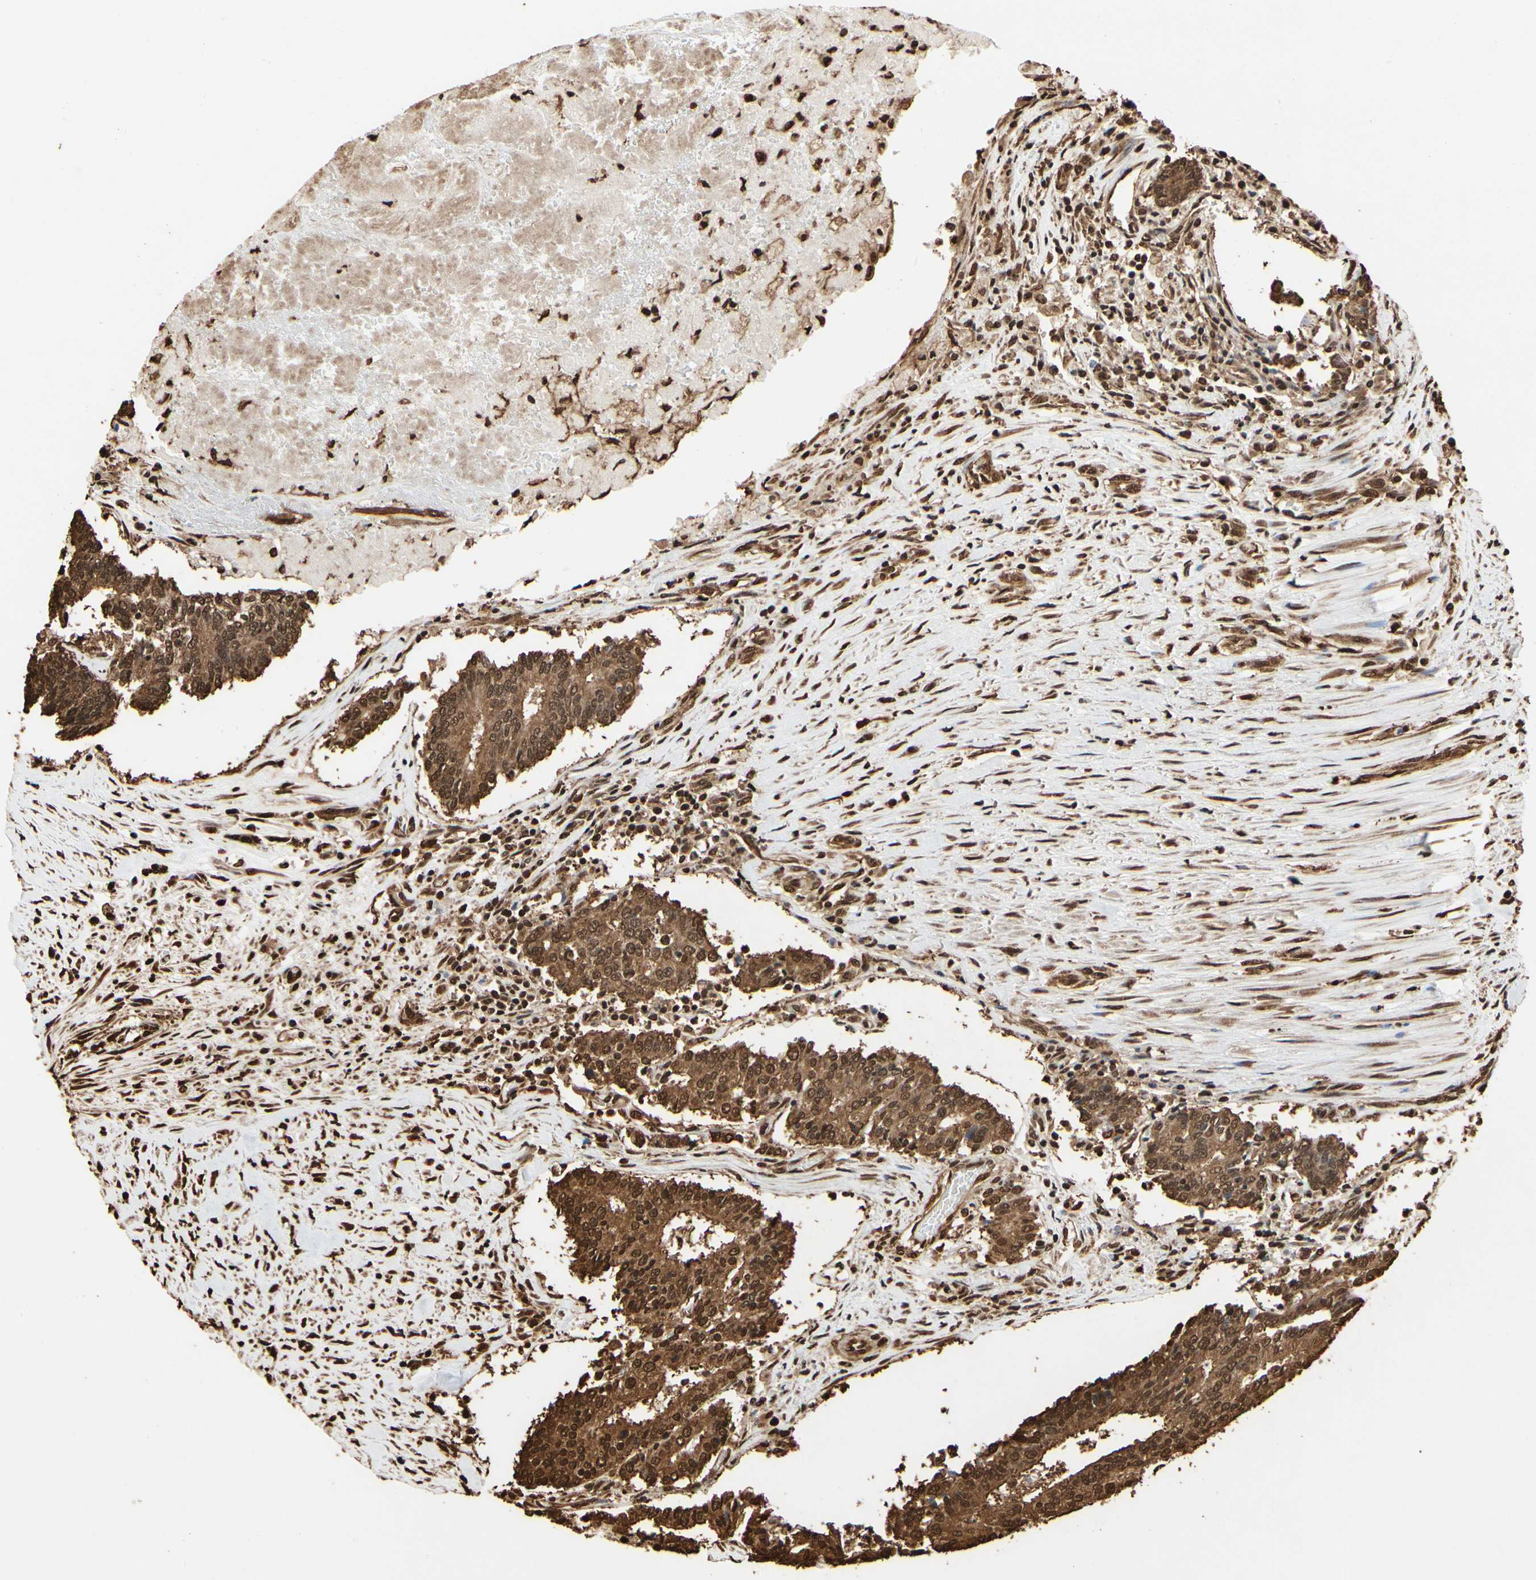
{"staining": {"intensity": "strong", "quantity": ">75%", "location": "cytoplasmic/membranous,nuclear"}, "tissue": "prostate cancer", "cell_type": "Tumor cells", "image_type": "cancer", "snomed": [{"axis": "morphology", "description": "Adenocarcinoma, High grade"}, {"axis": "topography", "description": "Prostate"}], "caption": "Immunohistochemistry image of neoplastic tissue: prostate cancer stained using IHC exhibits high levels of strong protein expression localized specifically in the cytoplasmic/membranous and nuclear of tumor cells, appearing as a cytoplasmic/membranous and nuclear brown color.", "gene": "HNRNPK", "patient": {"sex": "male", "age": 55}}